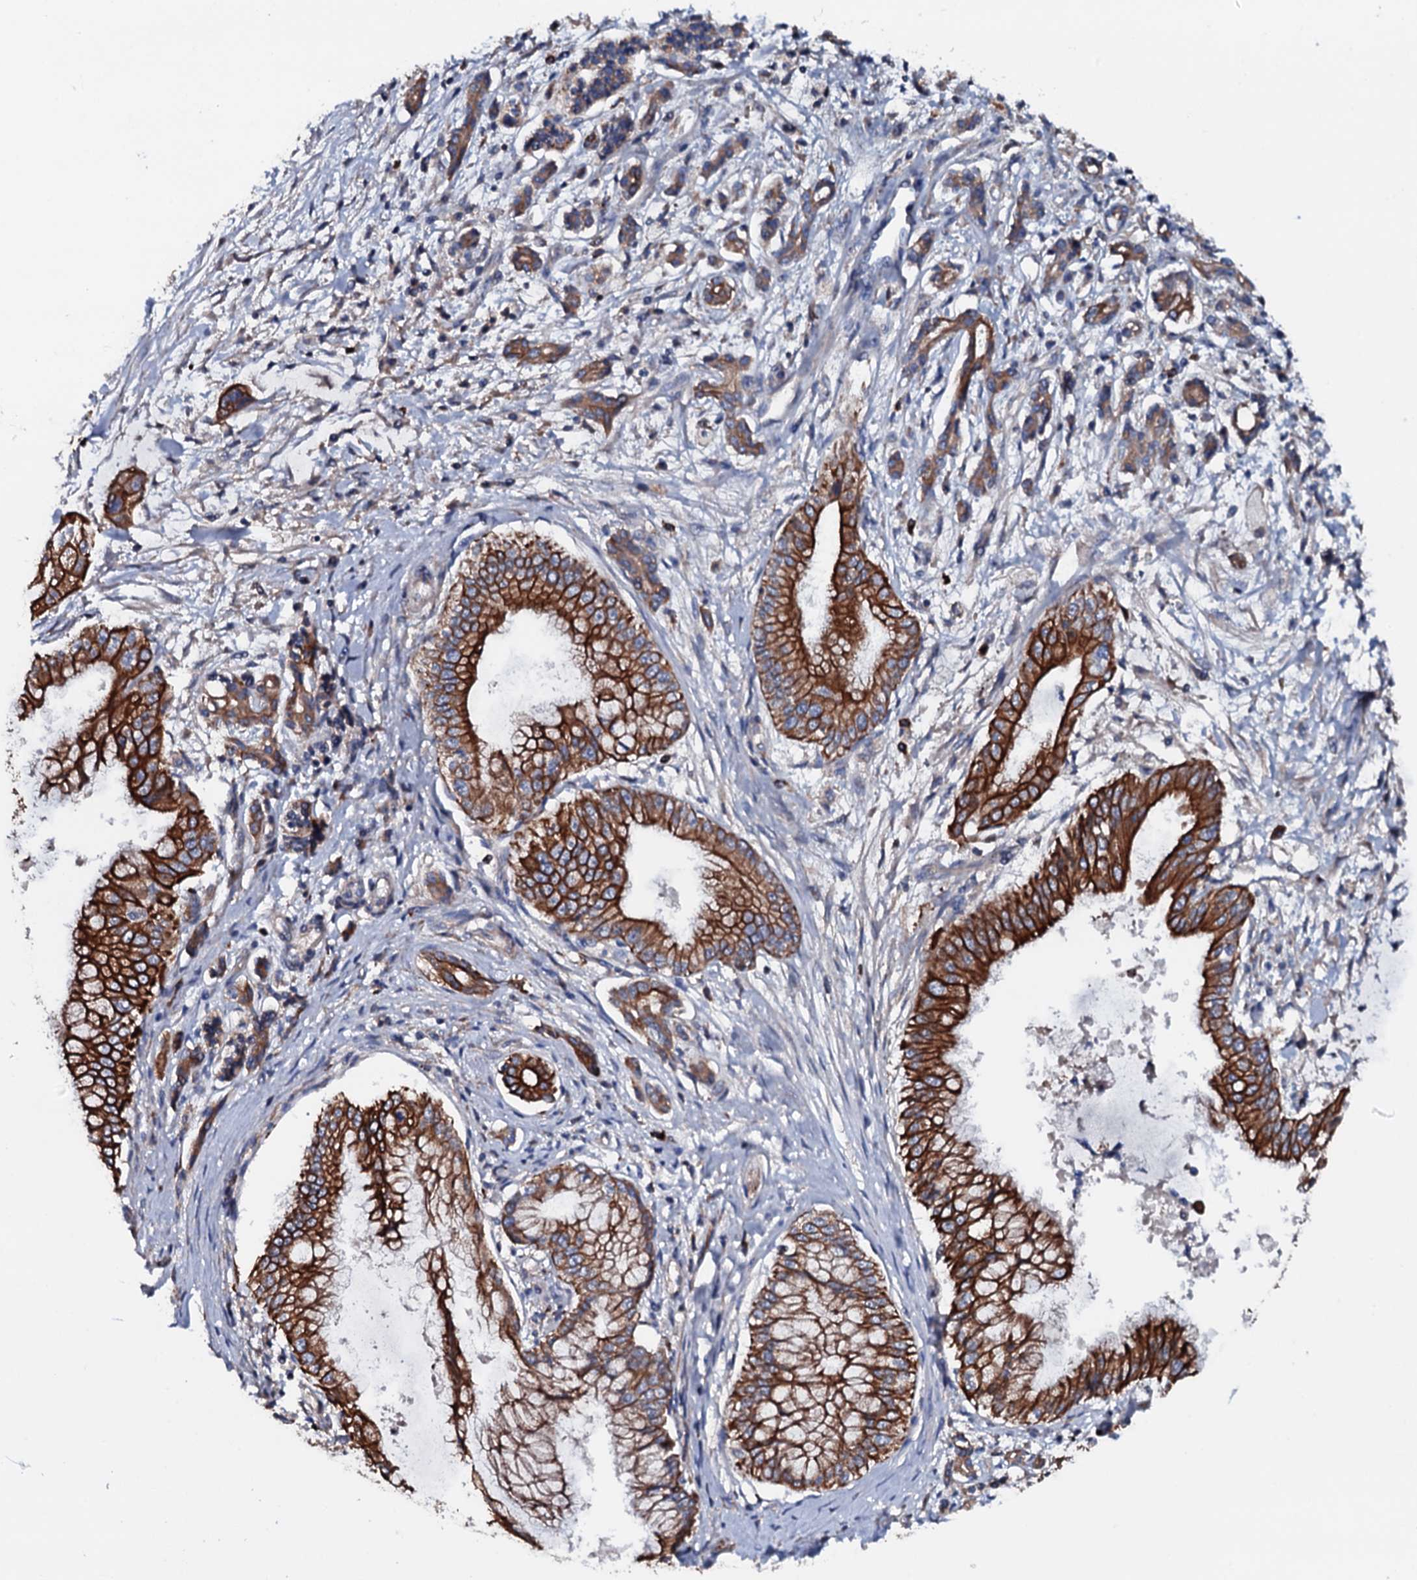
{"staining": {"intensity": "strong", "quantity": ">75%", "location": "cytoplasmic/membranous"}, "tissue": "pancreatic cancer", "cell_type": "Tumor cells", "image_type": "cancer", "snomed": [{"axis": "morphology", "description": "Adenocarcinoma, NOS"}, {"axis": "topography", "description": "Pancreas"}], "caption": "A high amount of strong cytoplasmic/membranous staining is appreciated in about >75% of tumor cells in adenocarcinoma (pancreatic) tissue.", "gene": "NEK1", "patient": {"sex": "male", "age": 46}}